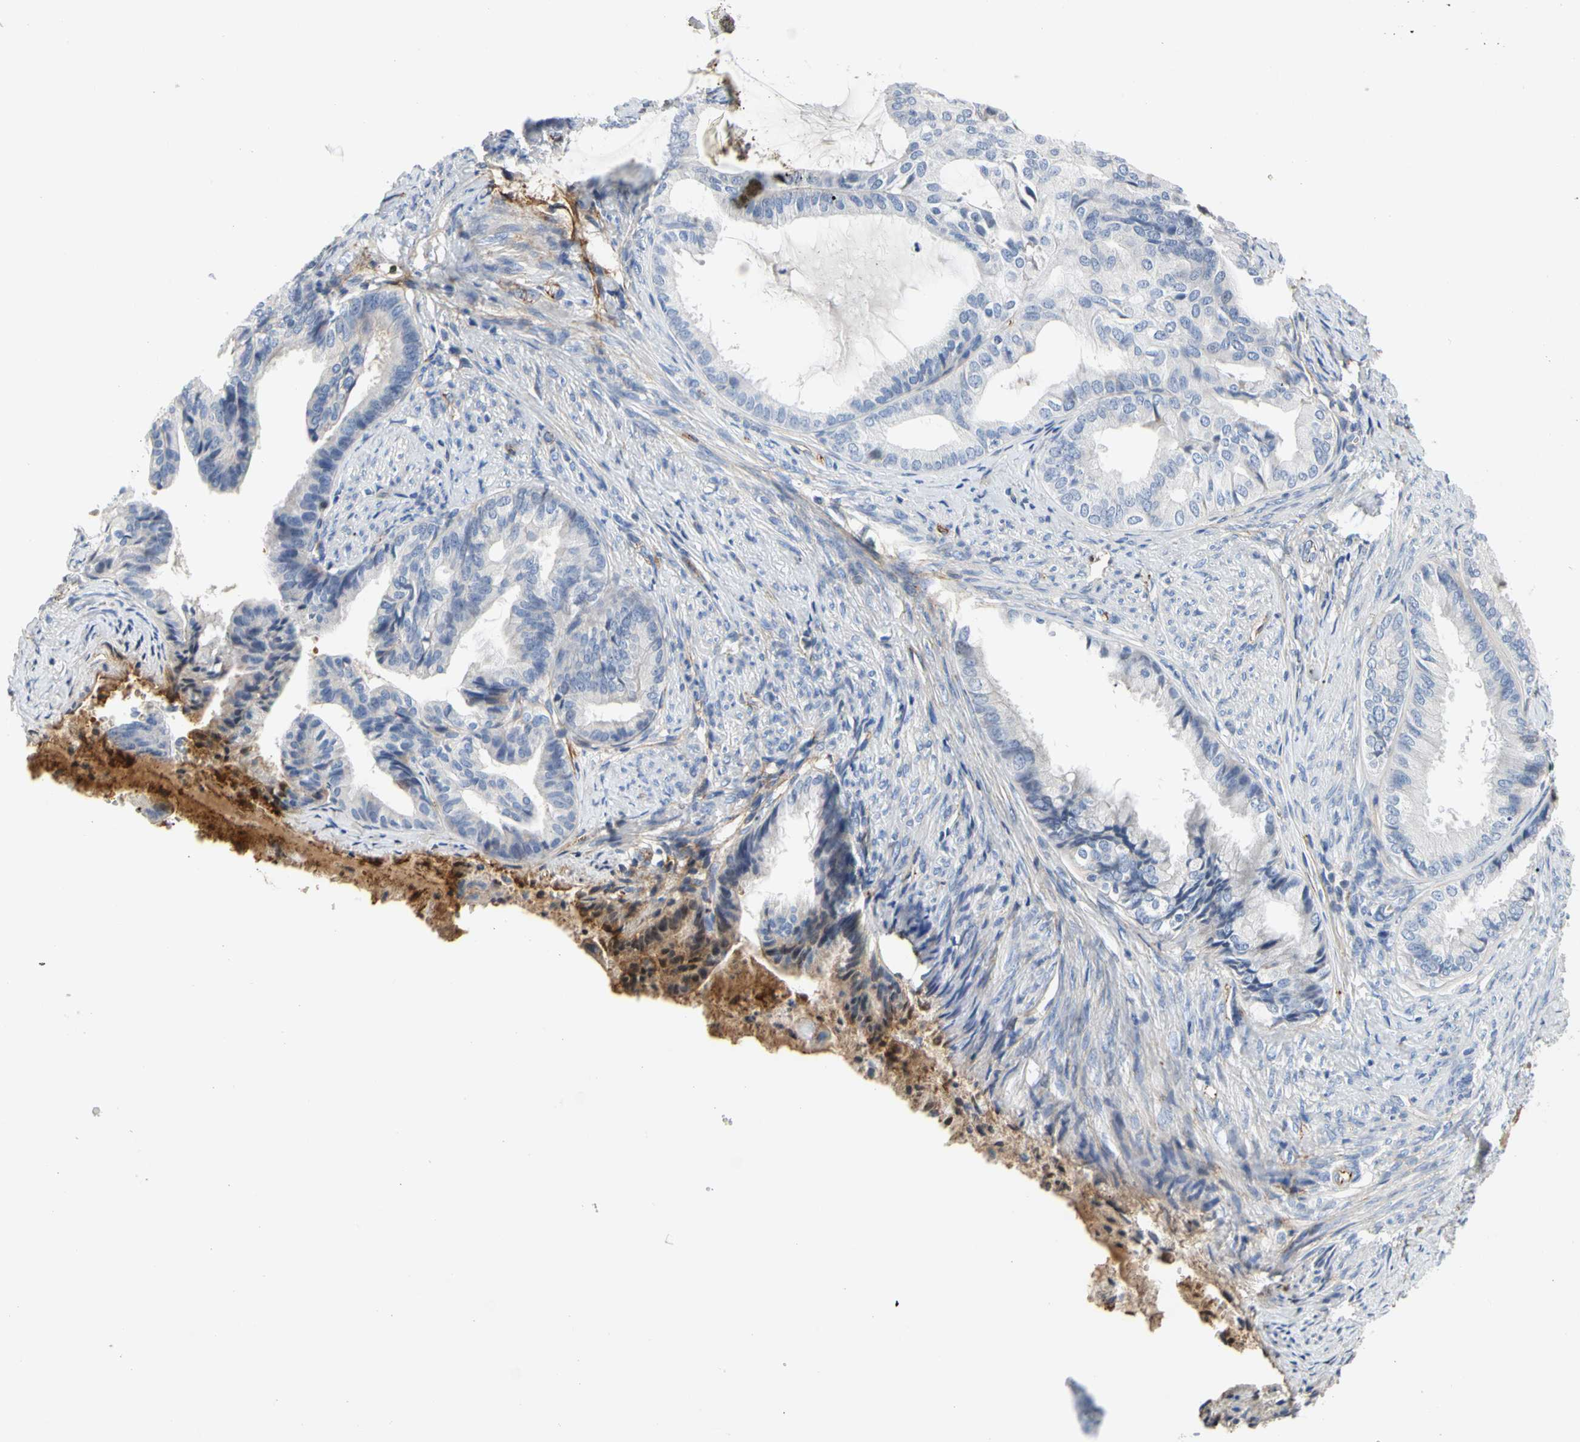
{"staining": {"intensity": "strong", "quantity": "<25%", "location": "cytoplasmic/membranous"}, "tissue": "endometrial cancer", "cell_type": "Tumor cells", "image_type": "cancer", "snomed": [{"axis": "morphology", "description": "Adenocarcinoma, NOS"}, {"axis": "topography", "description": "Endometrium"}], "caption": "DAB (3,3'-diaminobenzidine) immunohistochemical staining of human endometrial cancer (adenocarcinoma) displays strong cytoplasmic/membranous protein staining in approximately <25% of tumor cells.", "gene": "FGB", "patient": {"sex": "female", "age": 86}}